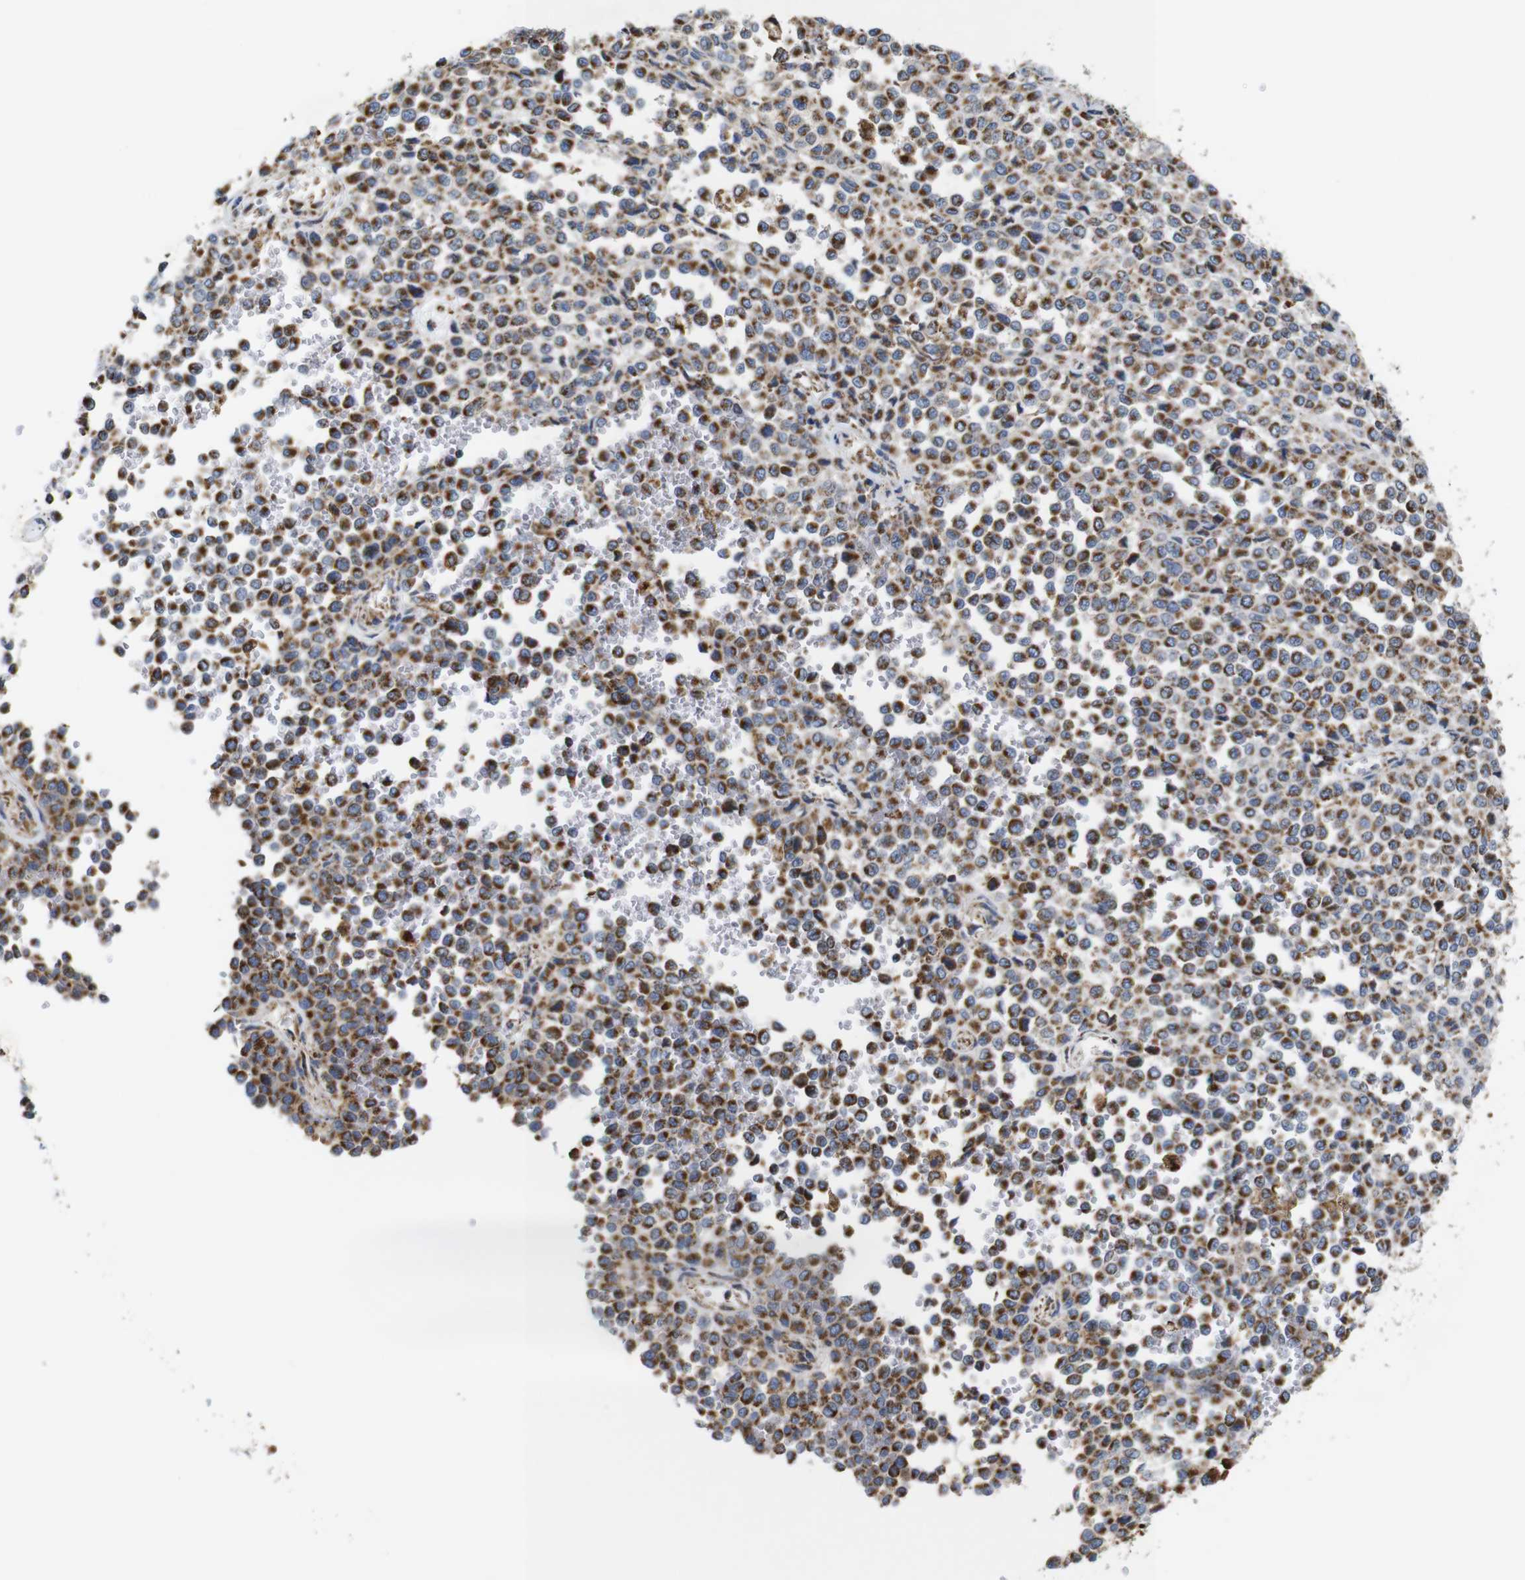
{"staining": {"intensity": "strong", "quantity": ">75%", "location": "cytoplasmic/membranous"}, "tissue": "melanoma", "cell_type": "Tumor cells", "image_type": "cancer", "snomed": [{"axis": "morphology", "description": "Malignant melanoma, Metastatic site"}, {"axis": "topography", "description": "Pancreas"}], "caption": "Immunohistochemistry image of neoplastic tissue: melanoma stained using IHC demonstrates high levels of strong protein expression localized specifically in the cytoplasmic/membranous of tumor cells, appearing as a cytoplasmic/membranous brown color.", "gene": "FAM171B", "patient": {"sex": "female", "age": 30}}